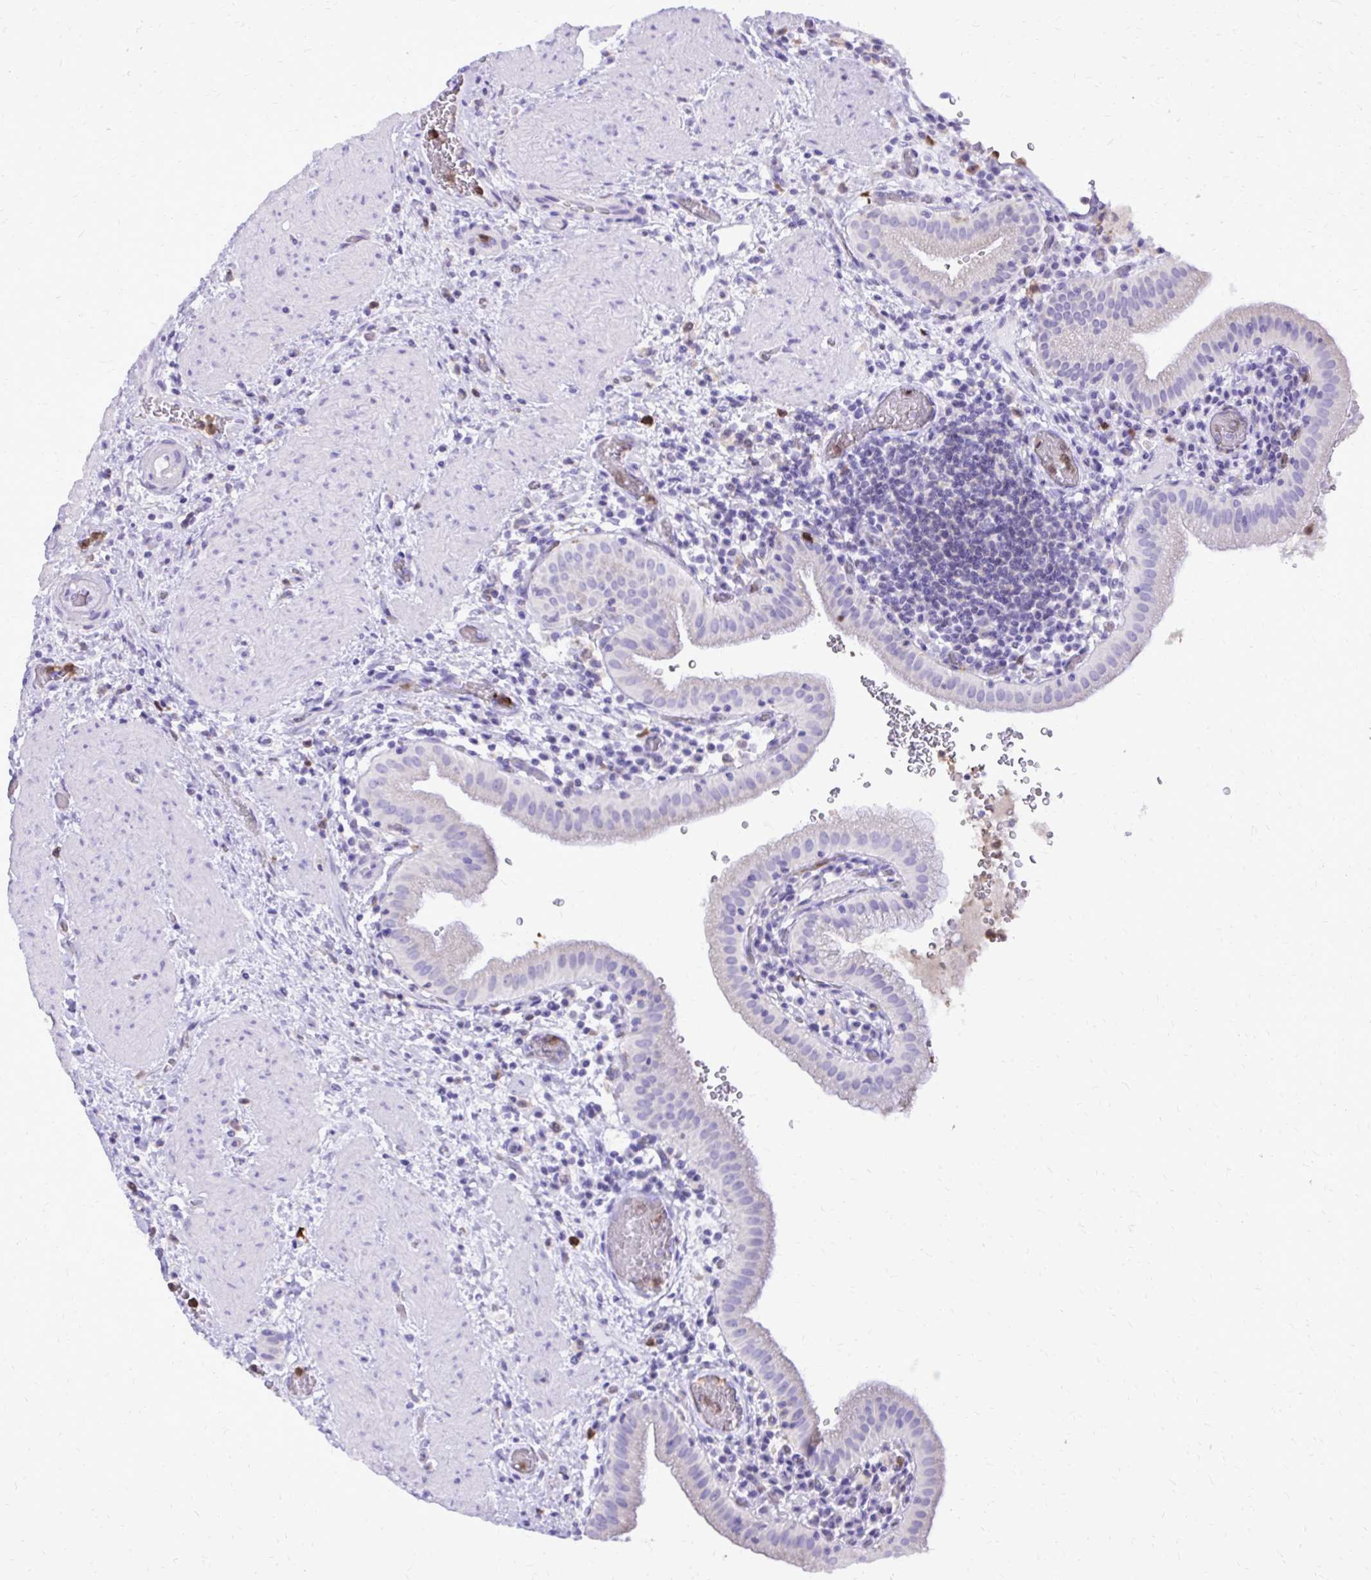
{"staining": {"intensity": "negative", "quantity": "none", "location": "none"}, "tissue": "gallbladder", "cell_type": "Glandular cells", "image_type": "normal", "snomed": [{"axis": "morphology", "description": "Normal tissue, NOS"}, {"axis": "topography", "description": "Gallbladder"}], "caption": "This is an immunohistochemistry (IHC) micrograph of normal human gallbladder. There is no positivity in glandular cells.", "gene": "CAT", "patient": {"sex": "male", "age": 26}}